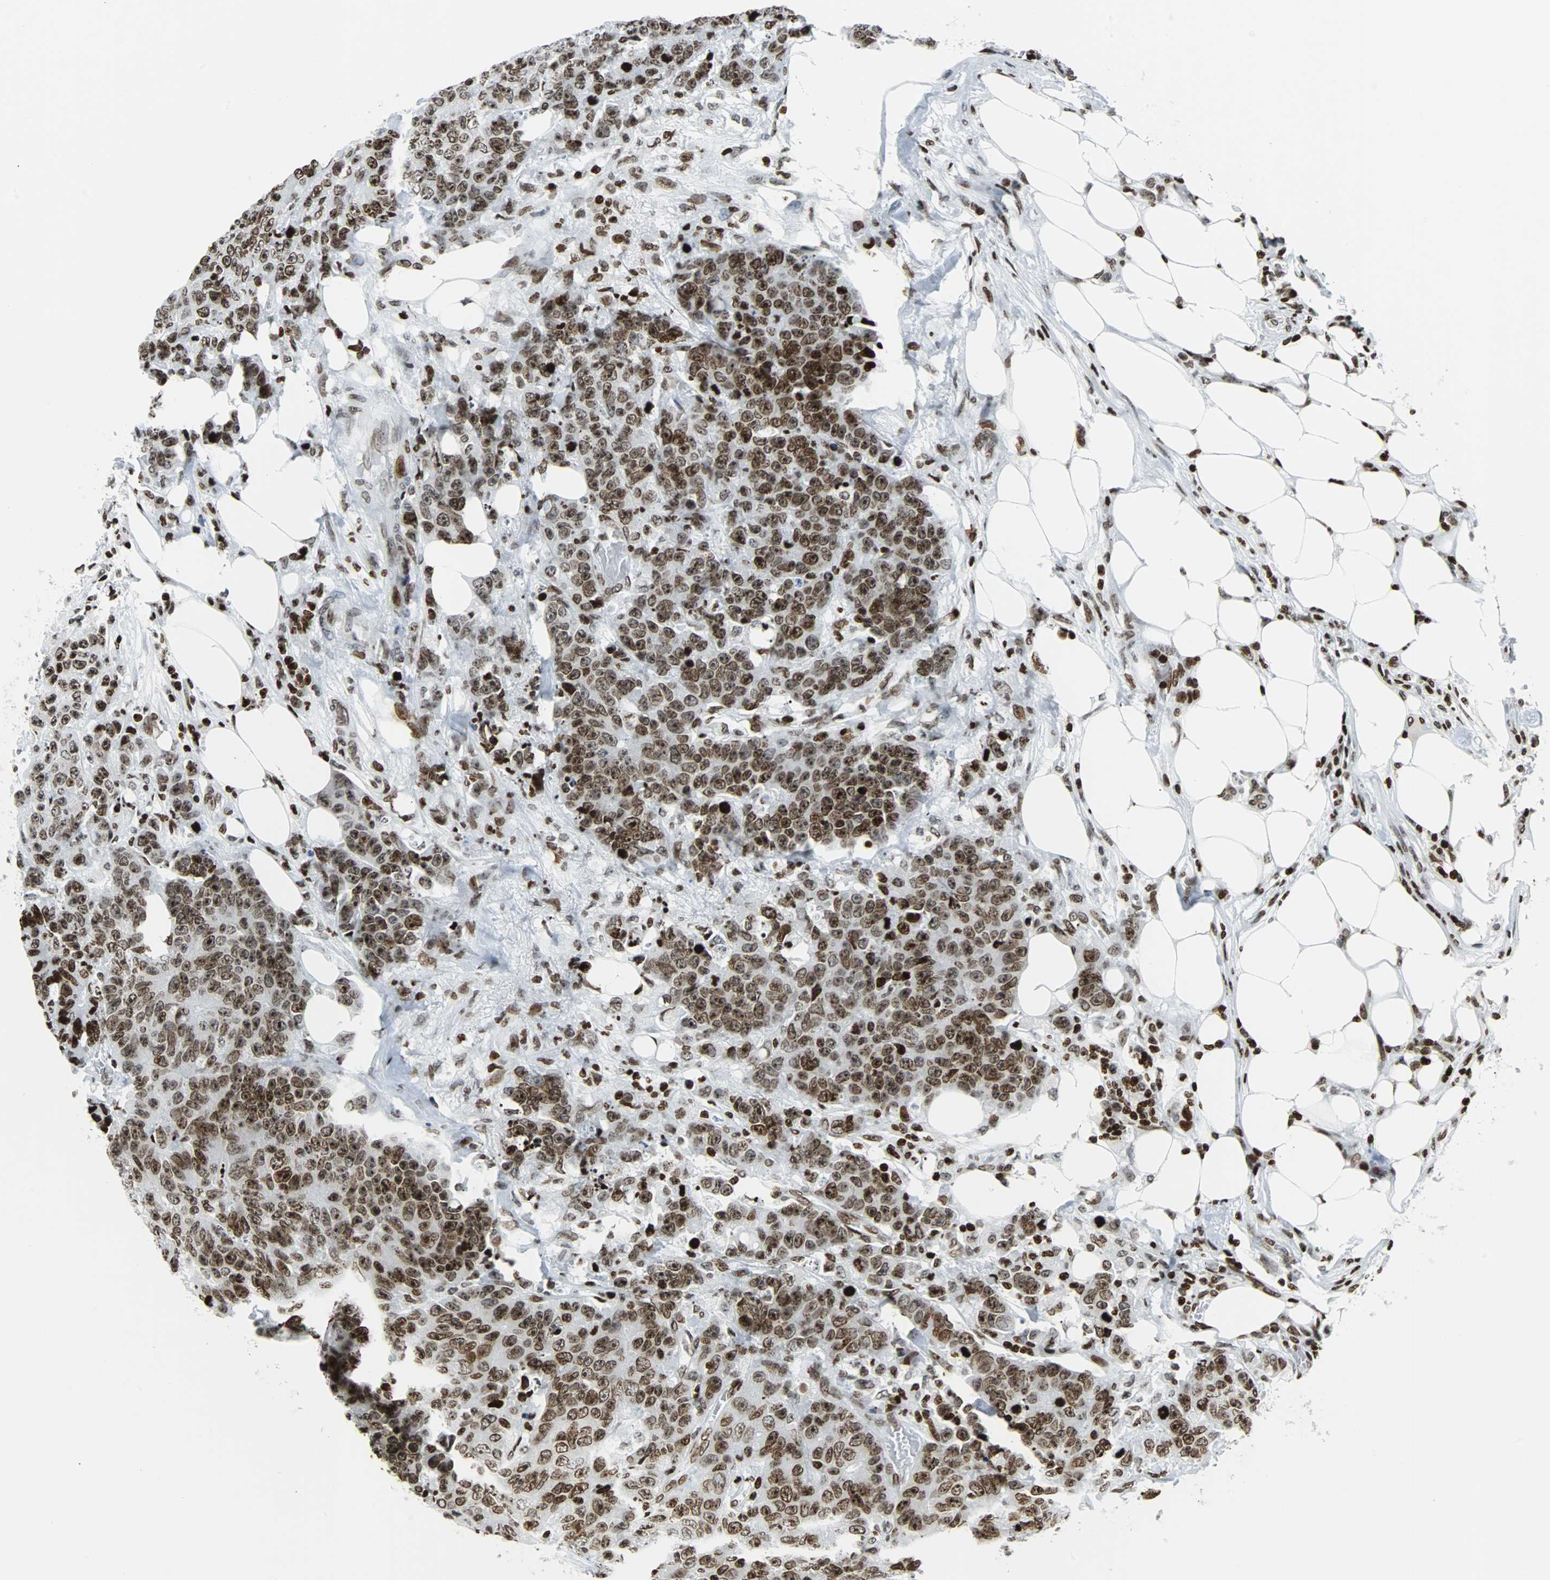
{"staining": {"intensity": "moderate", "quantity": ">75%", "location": "nuclear"}, "tissue": "colorectal cancer", "cell_type": "Tumor cells", "image_type": "cancer", "snomed": [{"axis": "morphology", "description": "Adenocarcinoma, NOS"}, {"axis": "topography", "description": "Colon"}], "caption": "Immunohistochemical staining of human colorectal cancer (adenocarcinoma) reveals medium levels of moderate nuclear protein staining in about >75% of tumor cells.", "gene": "ZNF131", "patient": {"sex": "female", "age": 86}}